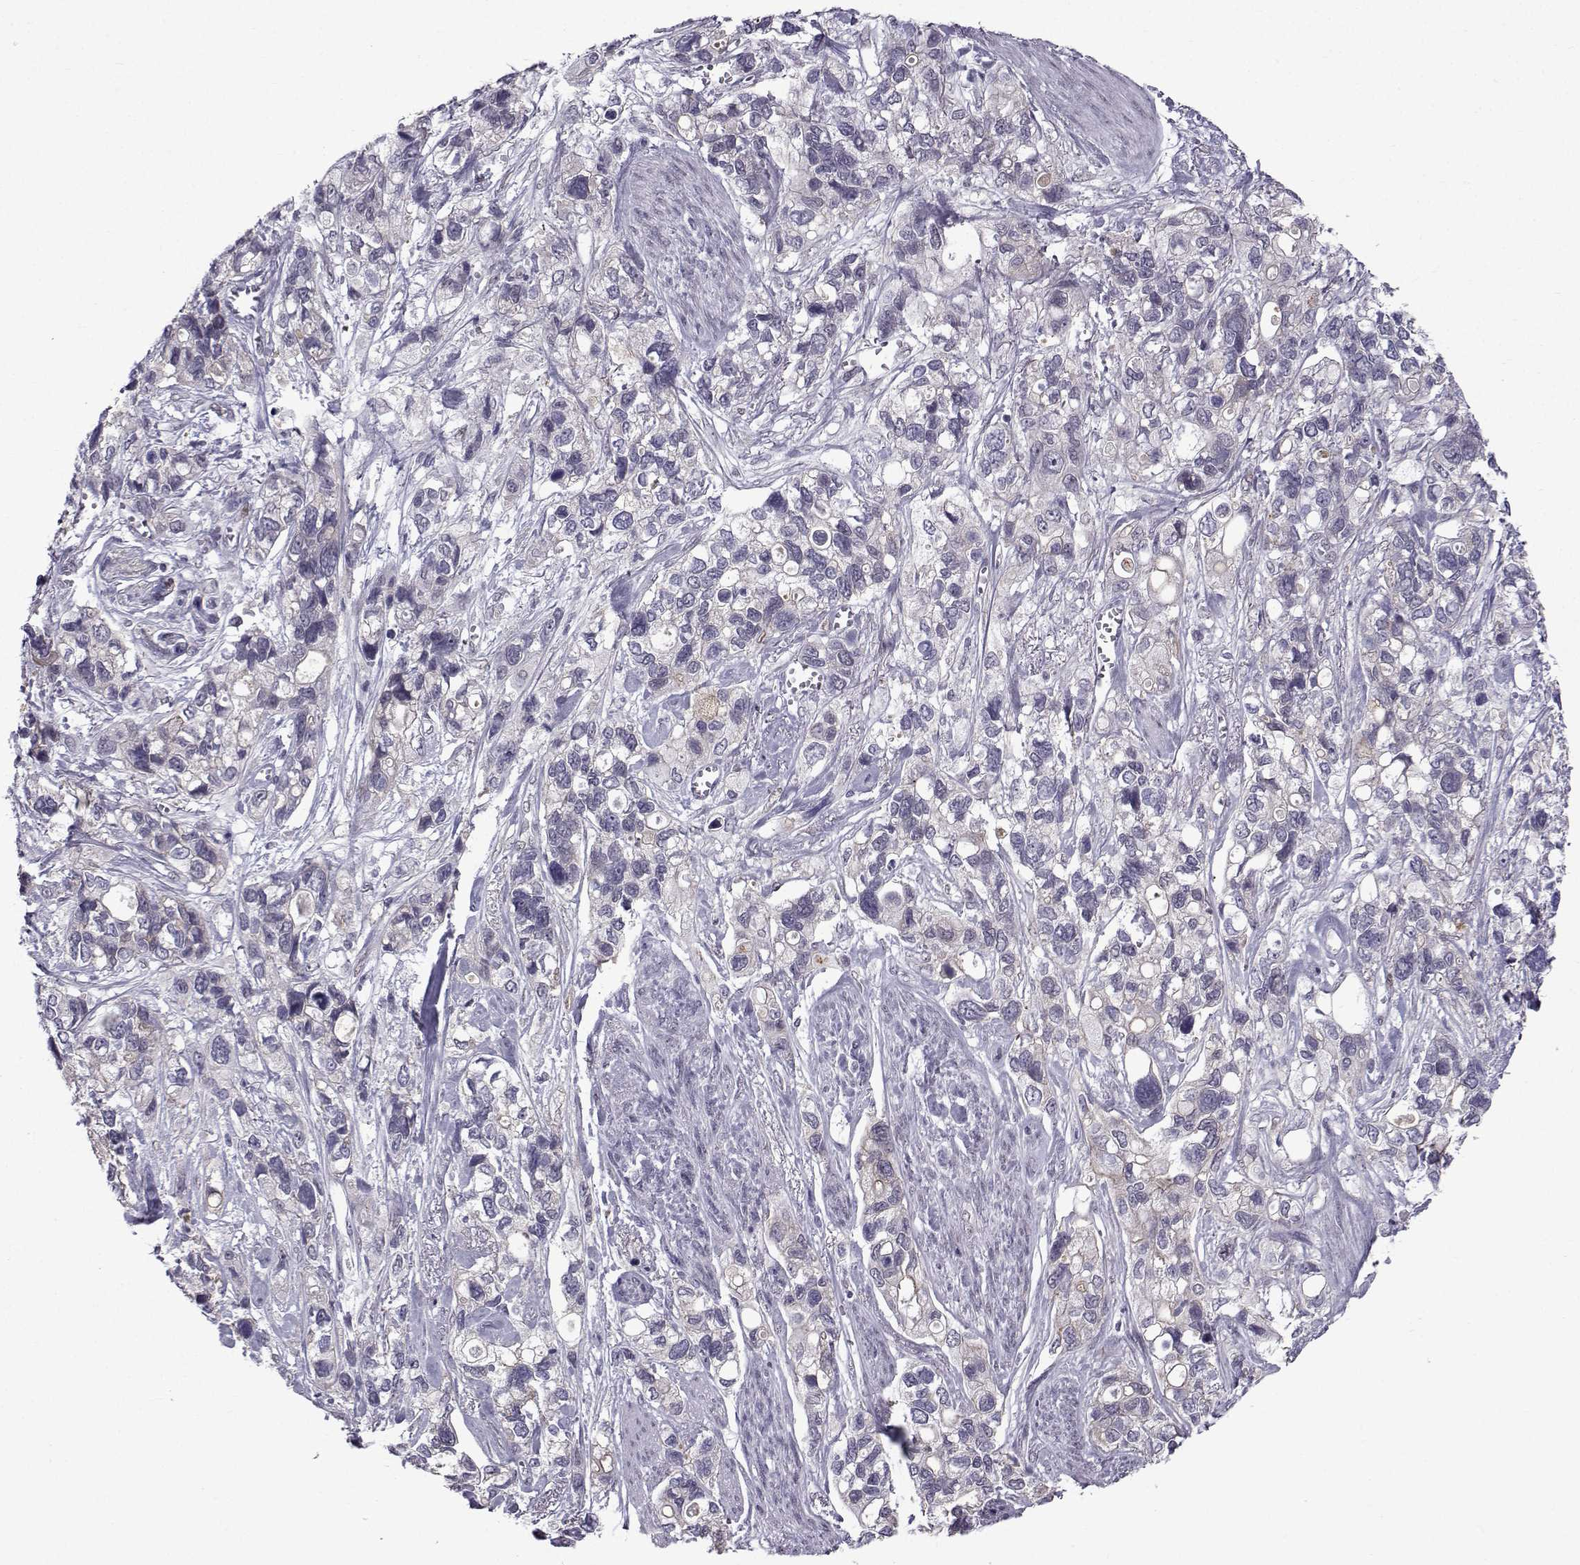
{"staining": {"intensity": "negative", "quantity": "none", "location": "none"}, "tissue": "stomach cancer", "cell_type": "Tumor cells", "image_type": "cancer", "snomed": [{"axis": "morphology", "description": "Adenocarcinoma, NOS"}, {"axis": "topography", "description": "Stomach, upper"}], "caption": "A micrograph of adenocarcinoma (stomach) stained for a protein shows no brown staining in tumor cells. (Brightfield microscopy of DAB (3,3'-diaminobenzidine) immunohistochemistry at high magnification).", "gene": "RBM24", "patient": {"sex": "female", "age": 81}}